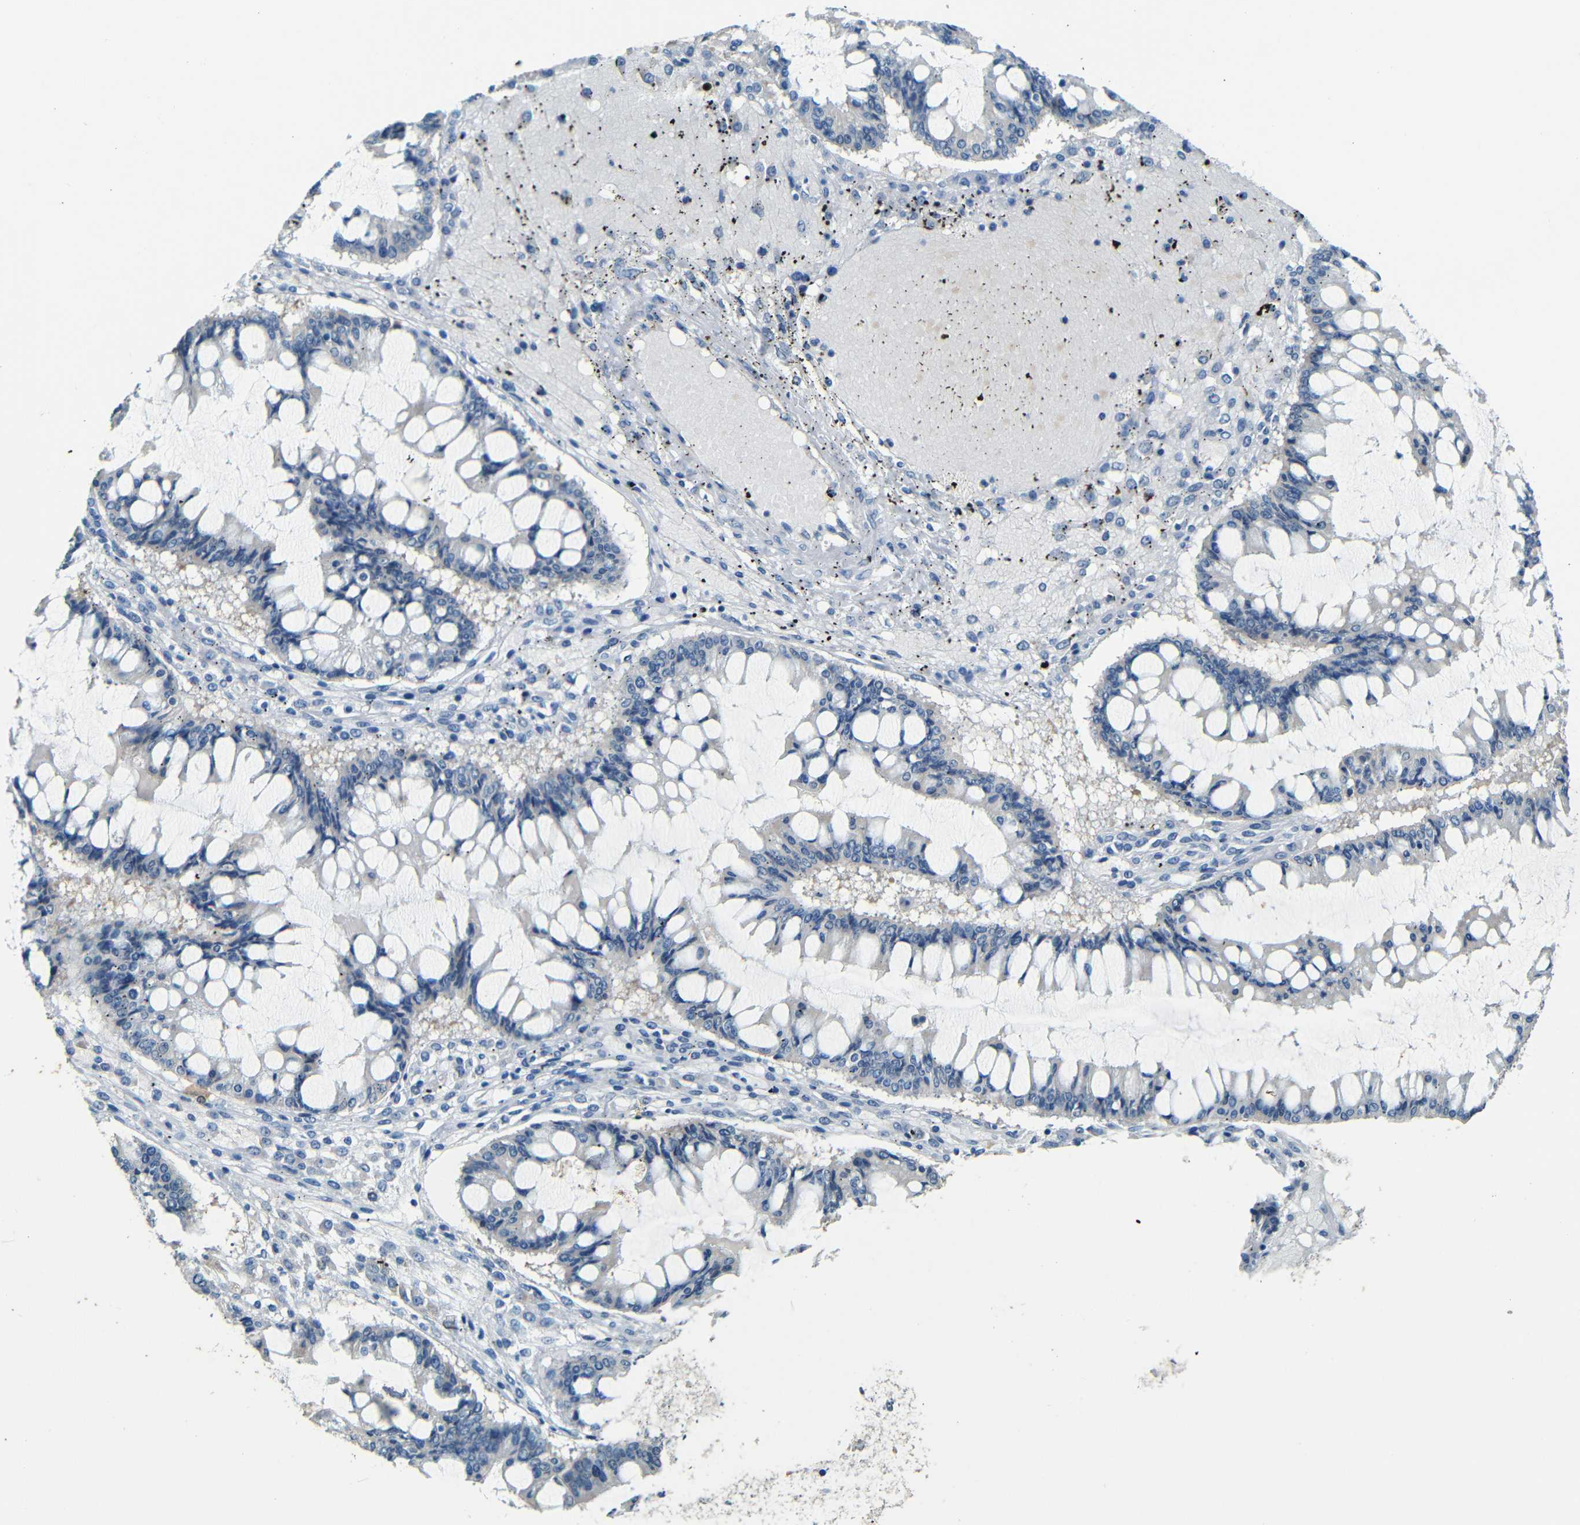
{"staining": {"intensity": "negative", "quantity": "none", "location": "none"}, "tissue": "ovarian cancer", "cell_type": "Tumor cells", "image_type": "cancer", "snomed": [{"axis": "morphology", "description": "Cystadenocarcinoma, mucinous, NOS"}, {"axis": "topography", "description": "Ovary"}], "caption": "This is an IHC histopathology image of ovarian mucinous cystadenocarcinoma. There is no expression in tumor cells.", "gene": "ZMAT1", "patient": {"sex": "female", "age": 73}}